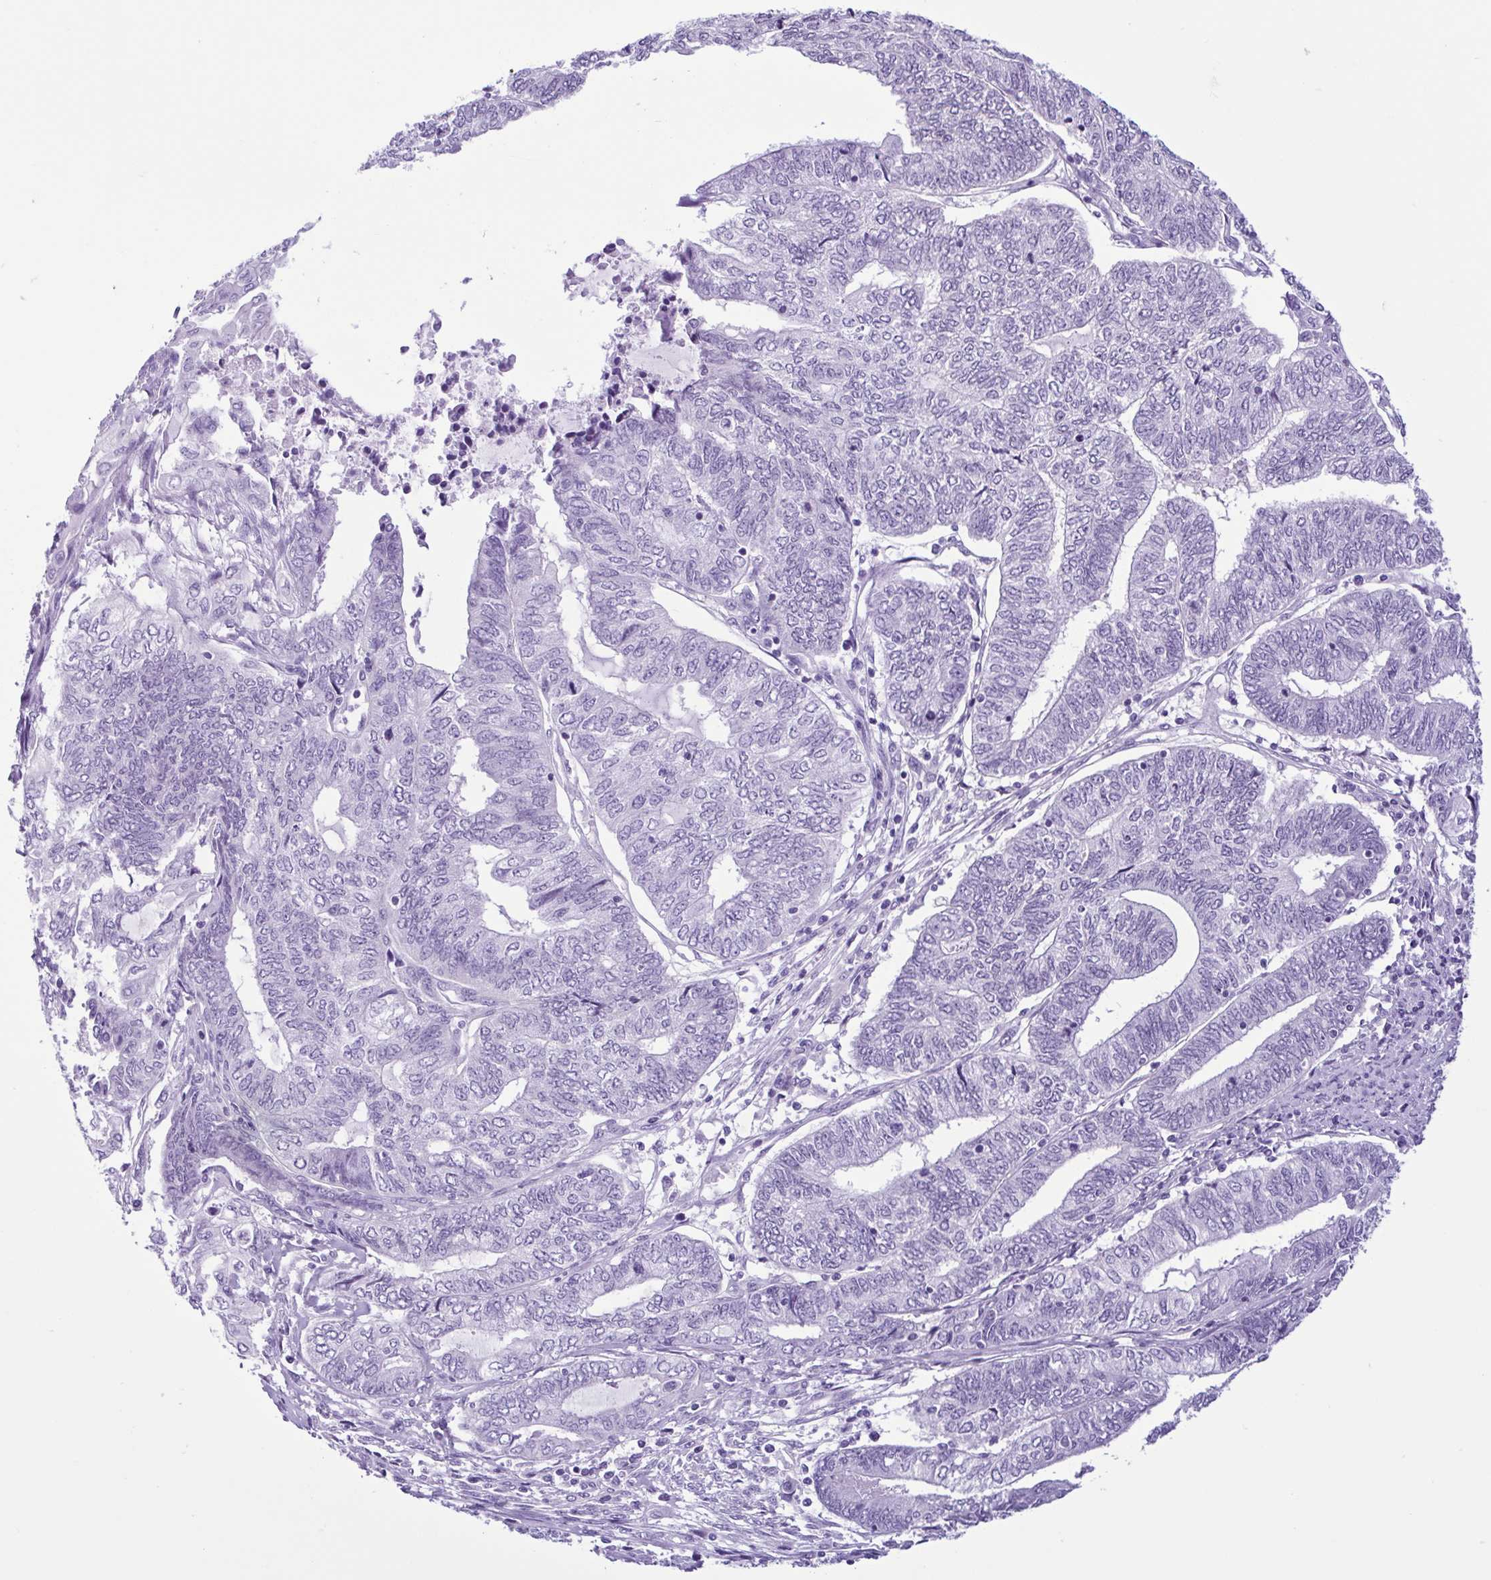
{"staining": {"intensity": "negative", "quantity": "none", "location": "none"}, "tissue": "endometrial cancer", "cell_type": "Tumor cells", "image_type": "cancer", "snomed": [{"axis": "morphology", "description": "Adenocarcinoma, NOS"}, {"axis": "topography", "description": "Uterus"}, {"axis": "topography", "description": "Endometrium"}], "caption": "High magnification brightfield microscopy of endometrial cancer stained with DAB (brown) and counterstained with hematoxylin (blue): tumor cells show no significant staining. (DAB immunohistochemistry visualized using brightfield microscopy, high magnification).", "gene": "SPATA16", "patient": {"sex": "female", "age": 70}}